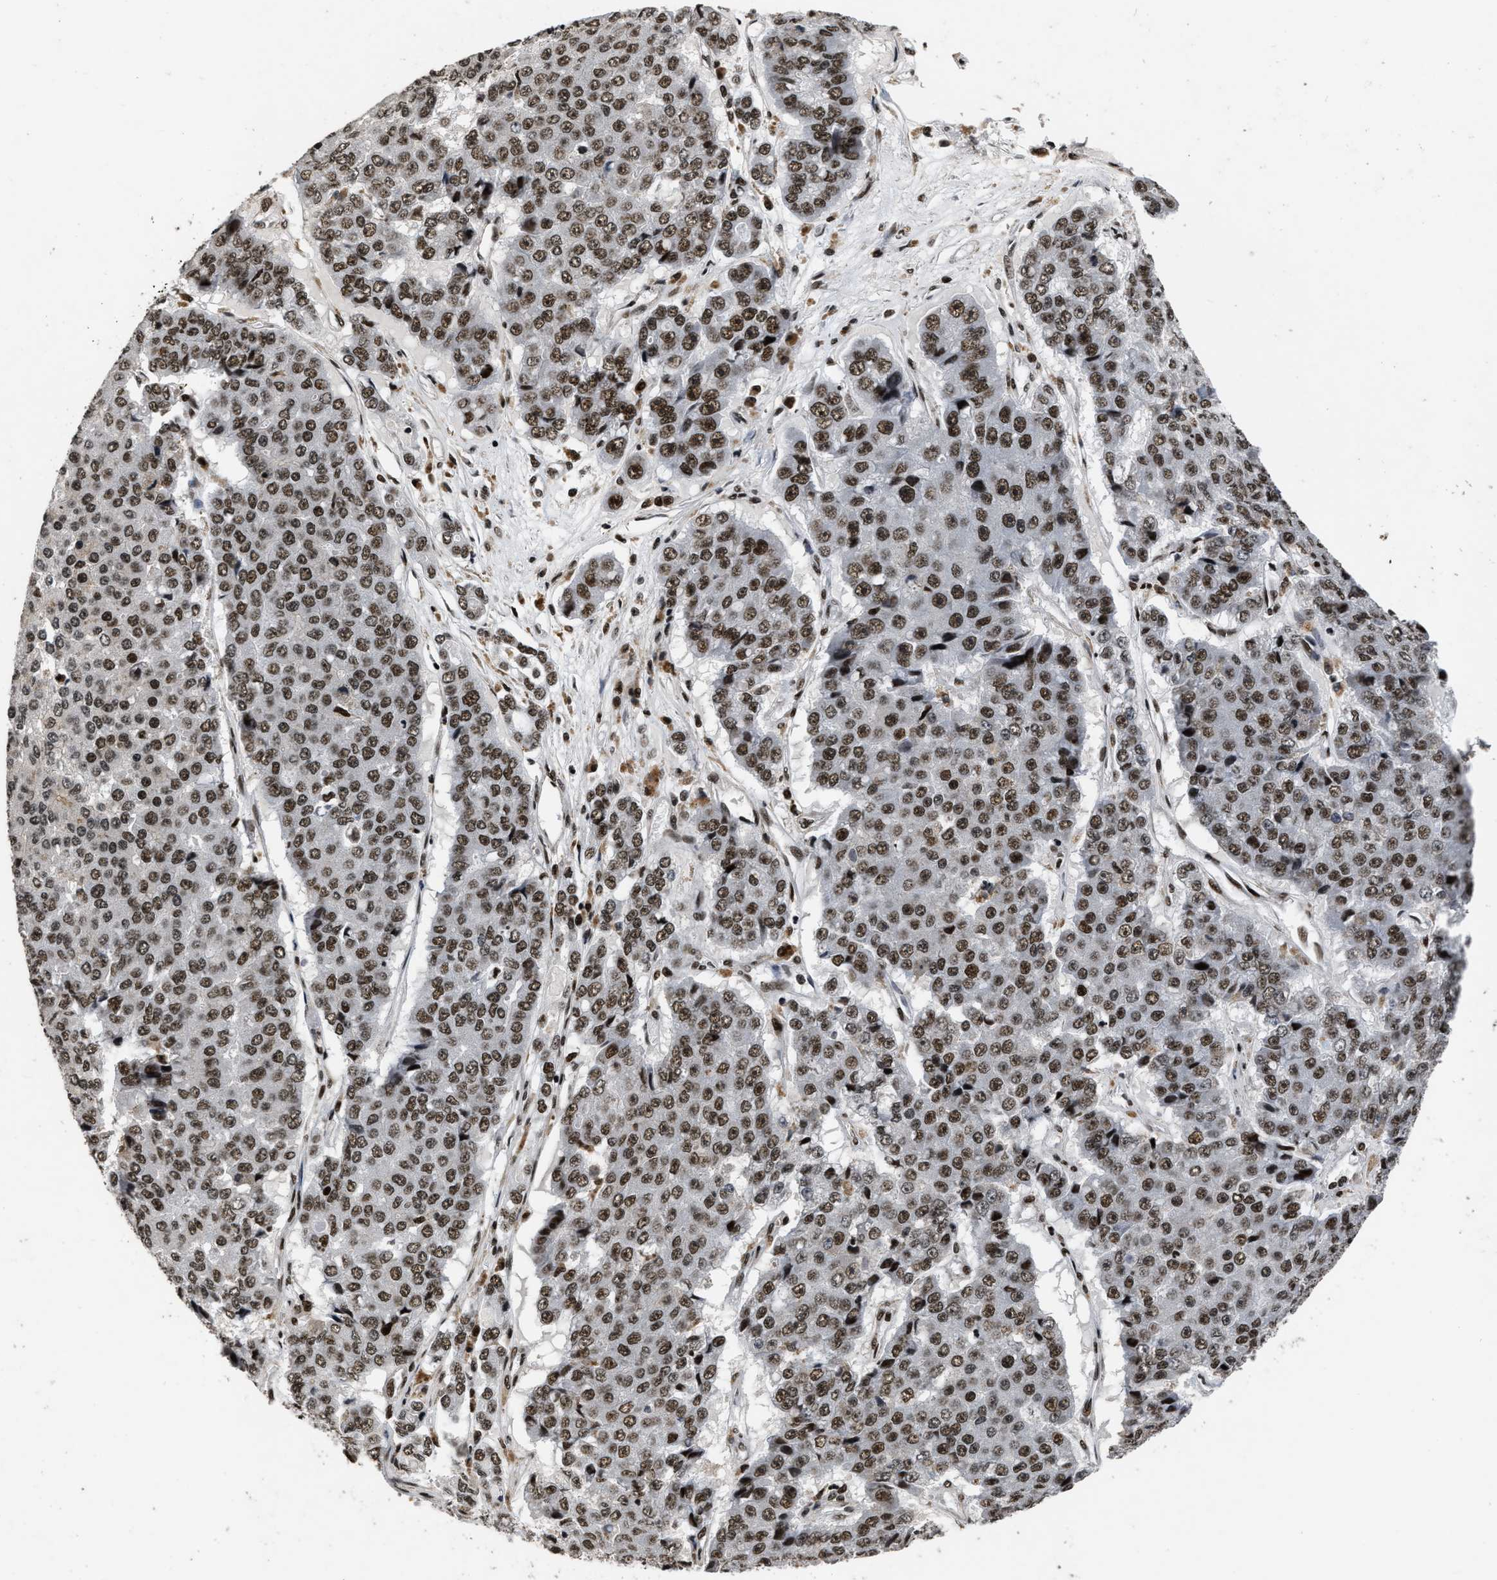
{"staining": {"intensity": "strong", "quantity": ">75%", "location": "nuclear"}, "tissue": "pancreatic cancer", "cell_type": "Tumor cells", "image_type": "cancer", "snomed": [{"axis": "morphology", "description": "Adenocarcinoma, NOS"}, {"axis": "topography", "description": "Pancreas"}], "caption": "Protein staining of pancreatic cancer (adenocarcinoma) tissue displays strong nuclear expression in approximately >75% of tumor cells.", "gene": "SMARCB1", "patient": {"sex": "male", "age": 50}}